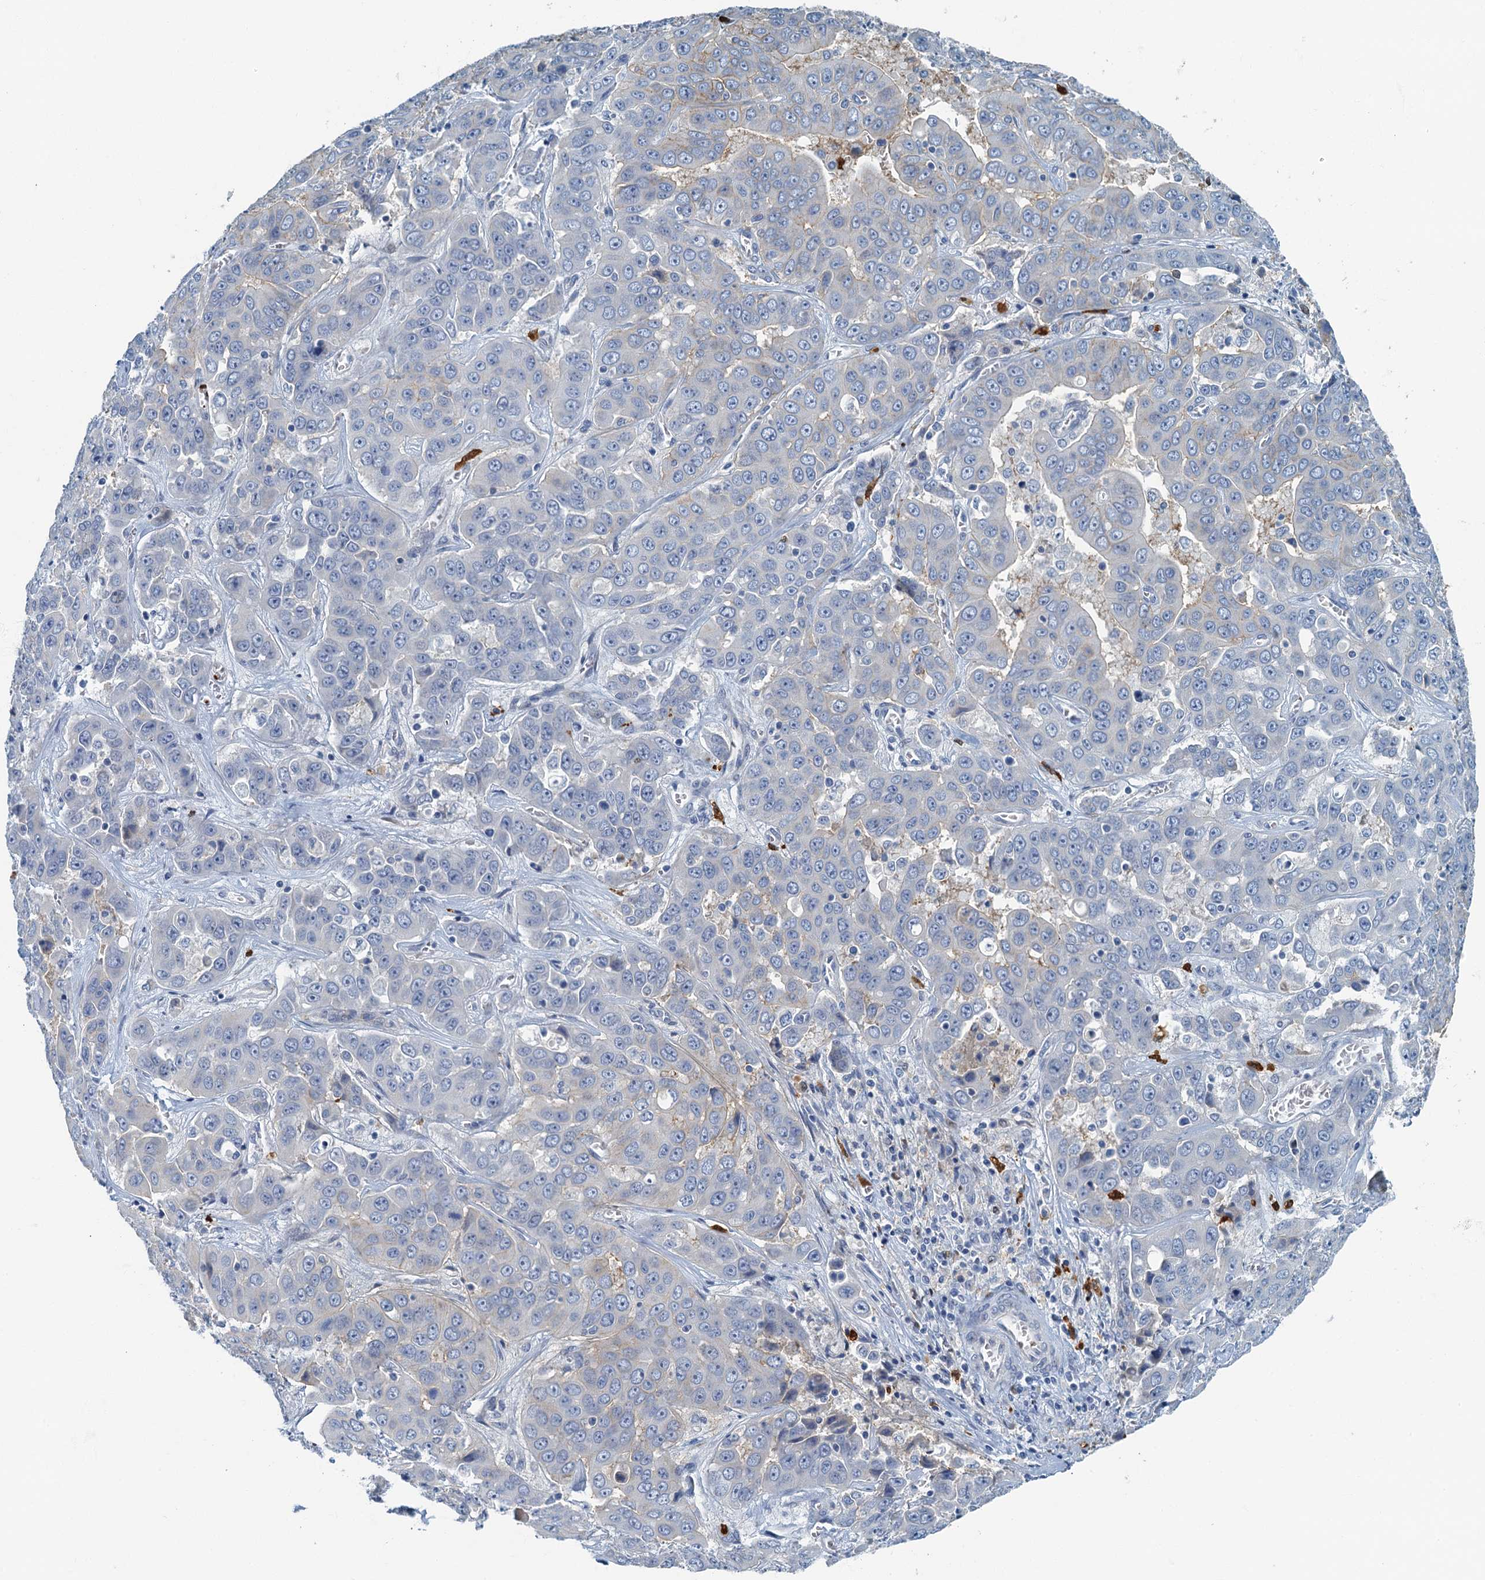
{"staining": {"intensity": "negative", "quantity": "none", "location": "none"}, "tissue": "liver cancer", "cell_type": "Tumor cells", "image_type": "cancer", "snomed": [{"axis": "morphology", "description": "Cholangiocarcinoma"}, {"axis": "topography", "description": "Liver"}], "caption": "Tumor cells show no significant protein staining in liver cancer (cholangiocarcinoma).", "gene": "ANKDD1A", "patient": {"sex": "female", "age": 52}}